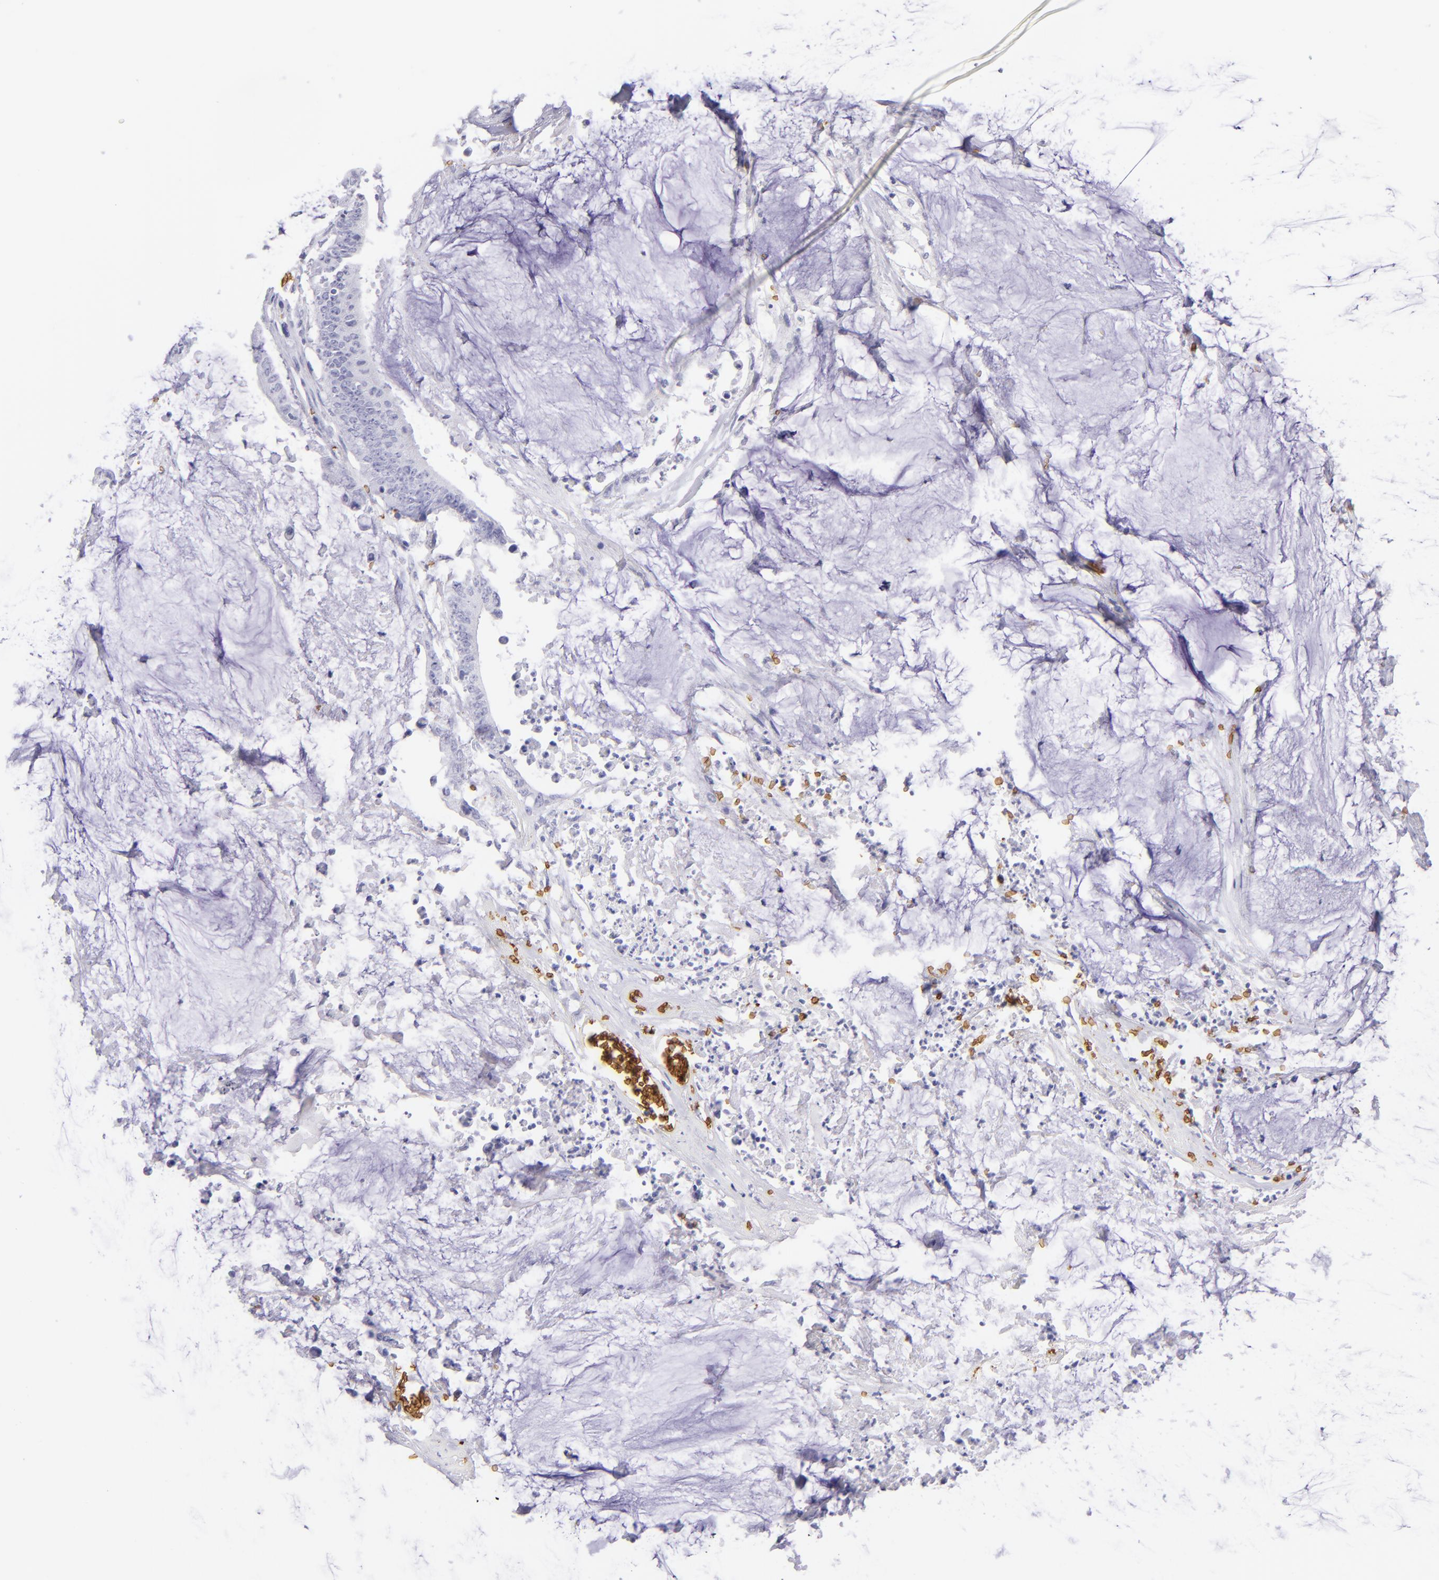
{"staining": {"intensity": "negative", "quantity": "none", "location": "none"}, "tissue": "colorectal cancer", "cell_type": "Tumor cells", "image_type": "cancer", "snomed": [{"axis": "morphology", "description": "Adenocarcinoma, NOS"}, {"axis": "topography", "description": "Rectum"}], "caption": "The image displays no staining of tumor cells in colorectal cancer.", "gene": "GYPA", "patient": {"sex": "female", "age": 66}}